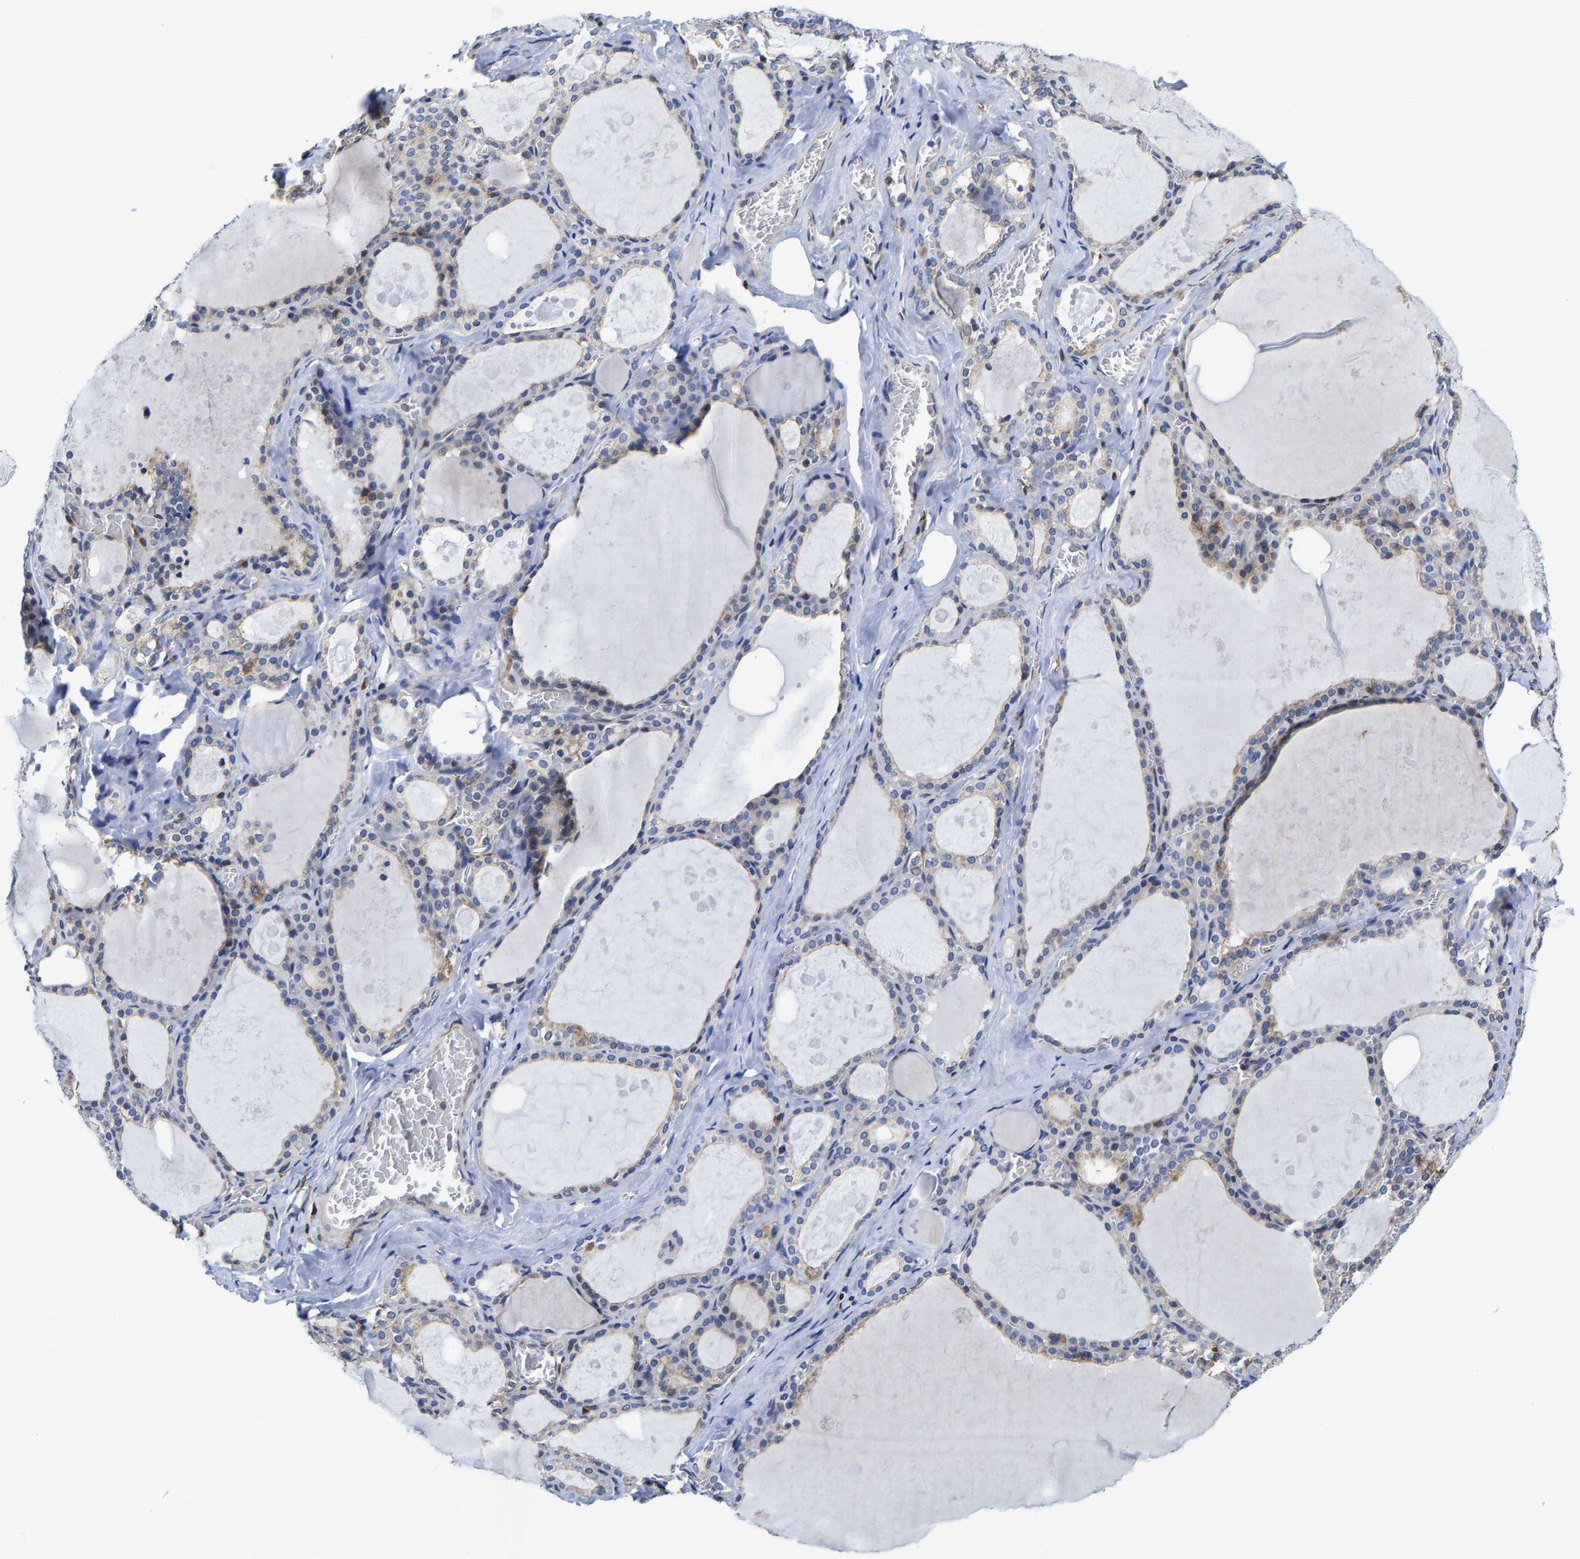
{"staining": {"intensity": "weak", "quantity": "25%-75%", "location": "cytoplasmic/membranous"}, "tissue": "thyroid gland", "cell_type": "Glandular cells", "image_type": "normal", "snomed": [{"axis": "morphology", "description": "Normal tissue, NOS"}, {"axis": "topography", "description": "Thyroid gland"}], "caption": "A micrograph of thyroid gland stained for a protein demonstrates weak cytoplasmic/membranous brown staining in glandular cells.", "gene": "PFKFB3", "patient": {"sex": "male", "age": 56}}